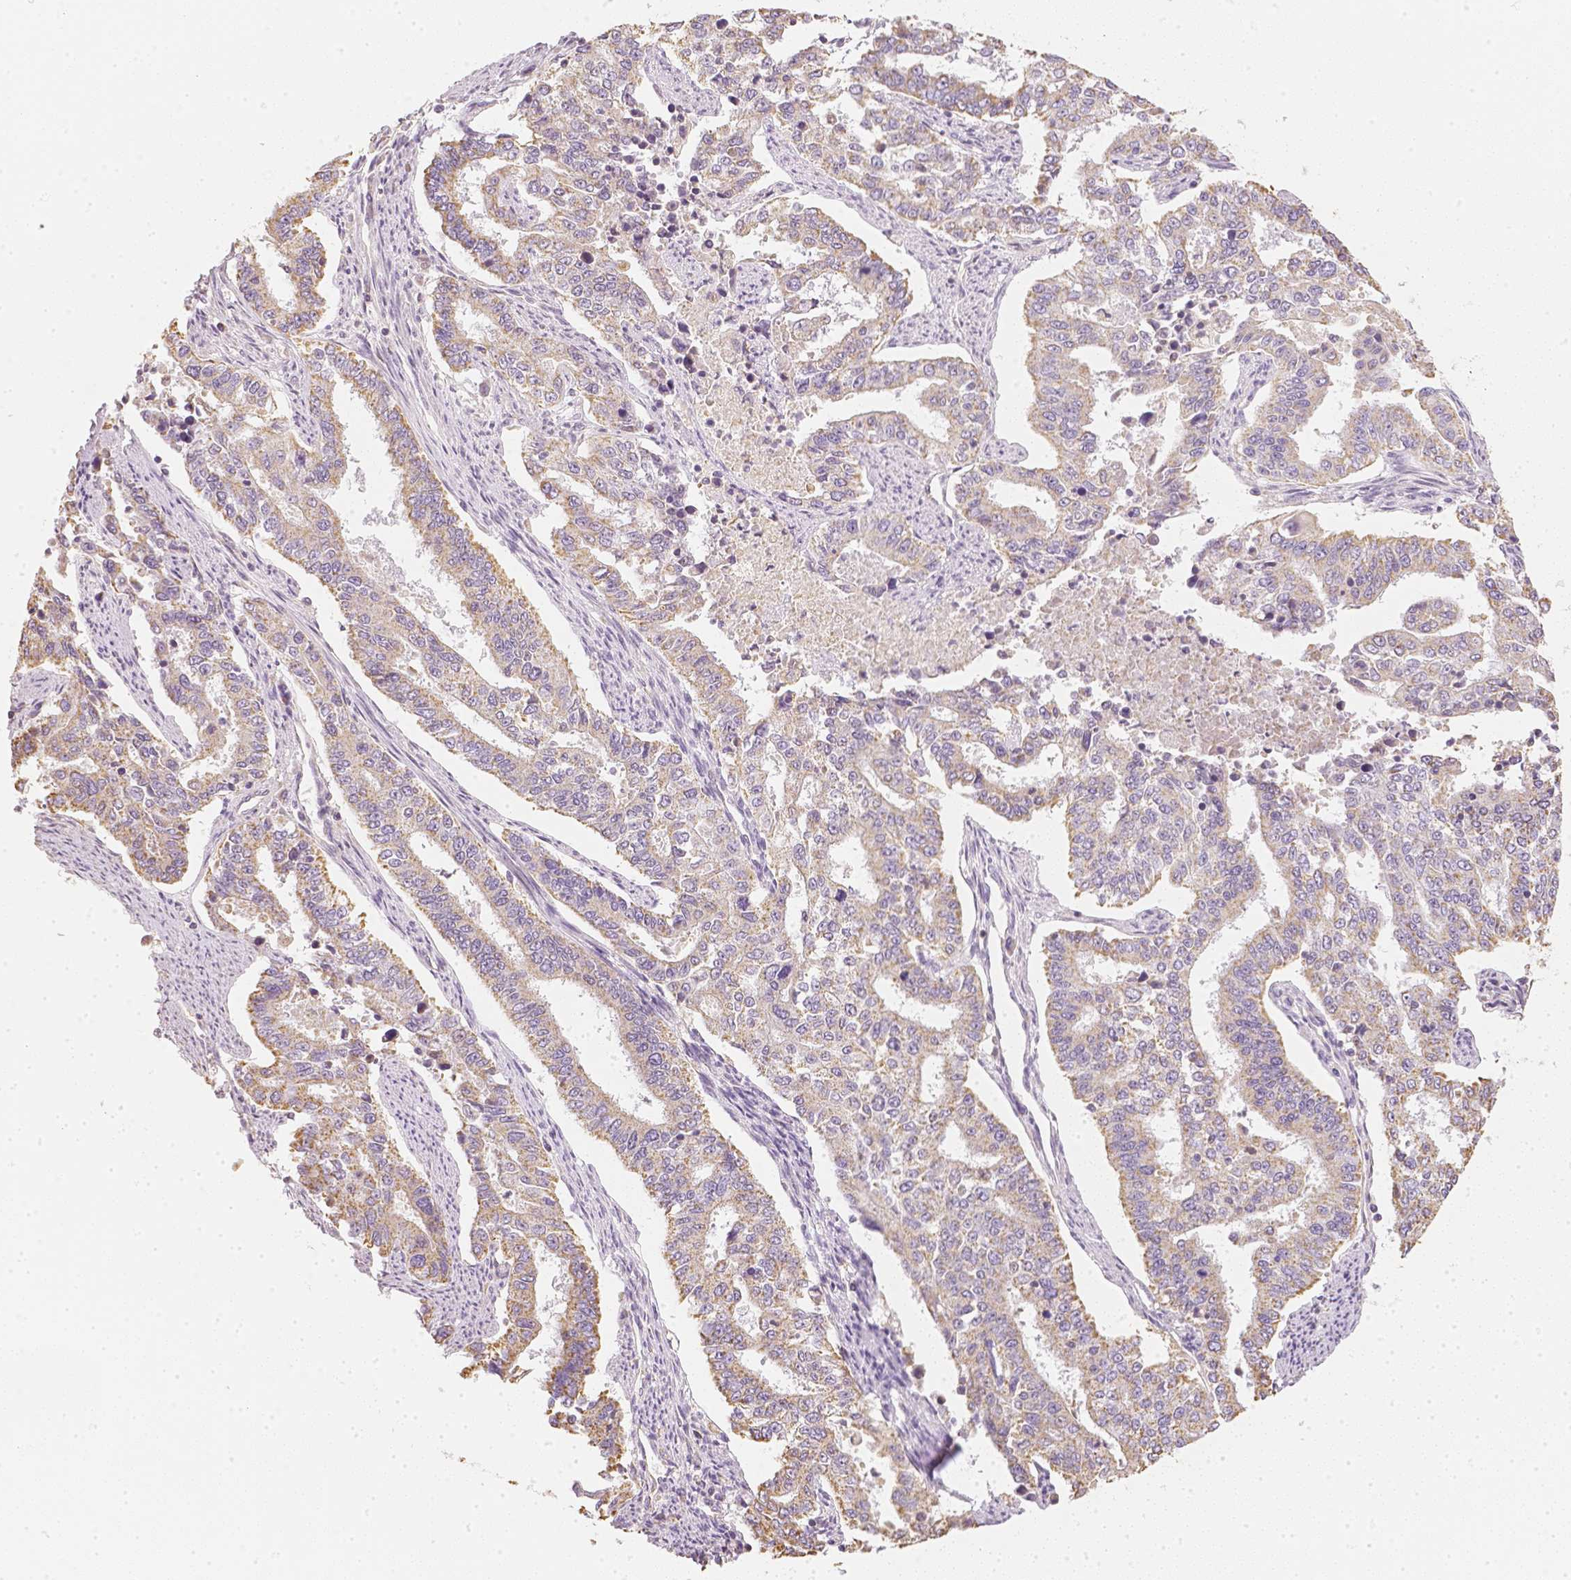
{"staining": {"intensity": "weak", "quantity": ">75%", "location": "cytoplasmic/membranous"}, "tissue": "endometrial cancer", "cell_type": "Tumor cells", "image_type": "cancer", "snomed": [{"axis": "morphology", "description": "Adenocarcinoma, NOS"}, {"axis": "topography", "description": "Uterus"}], "caption": "A micrograph of human endometrial cancer stained for a protein demonstrates weak cytoplasmic/membranous brown staining in tumor cells.", "gene": "NVL", "patient": {"sex": "female", "age": 59}}